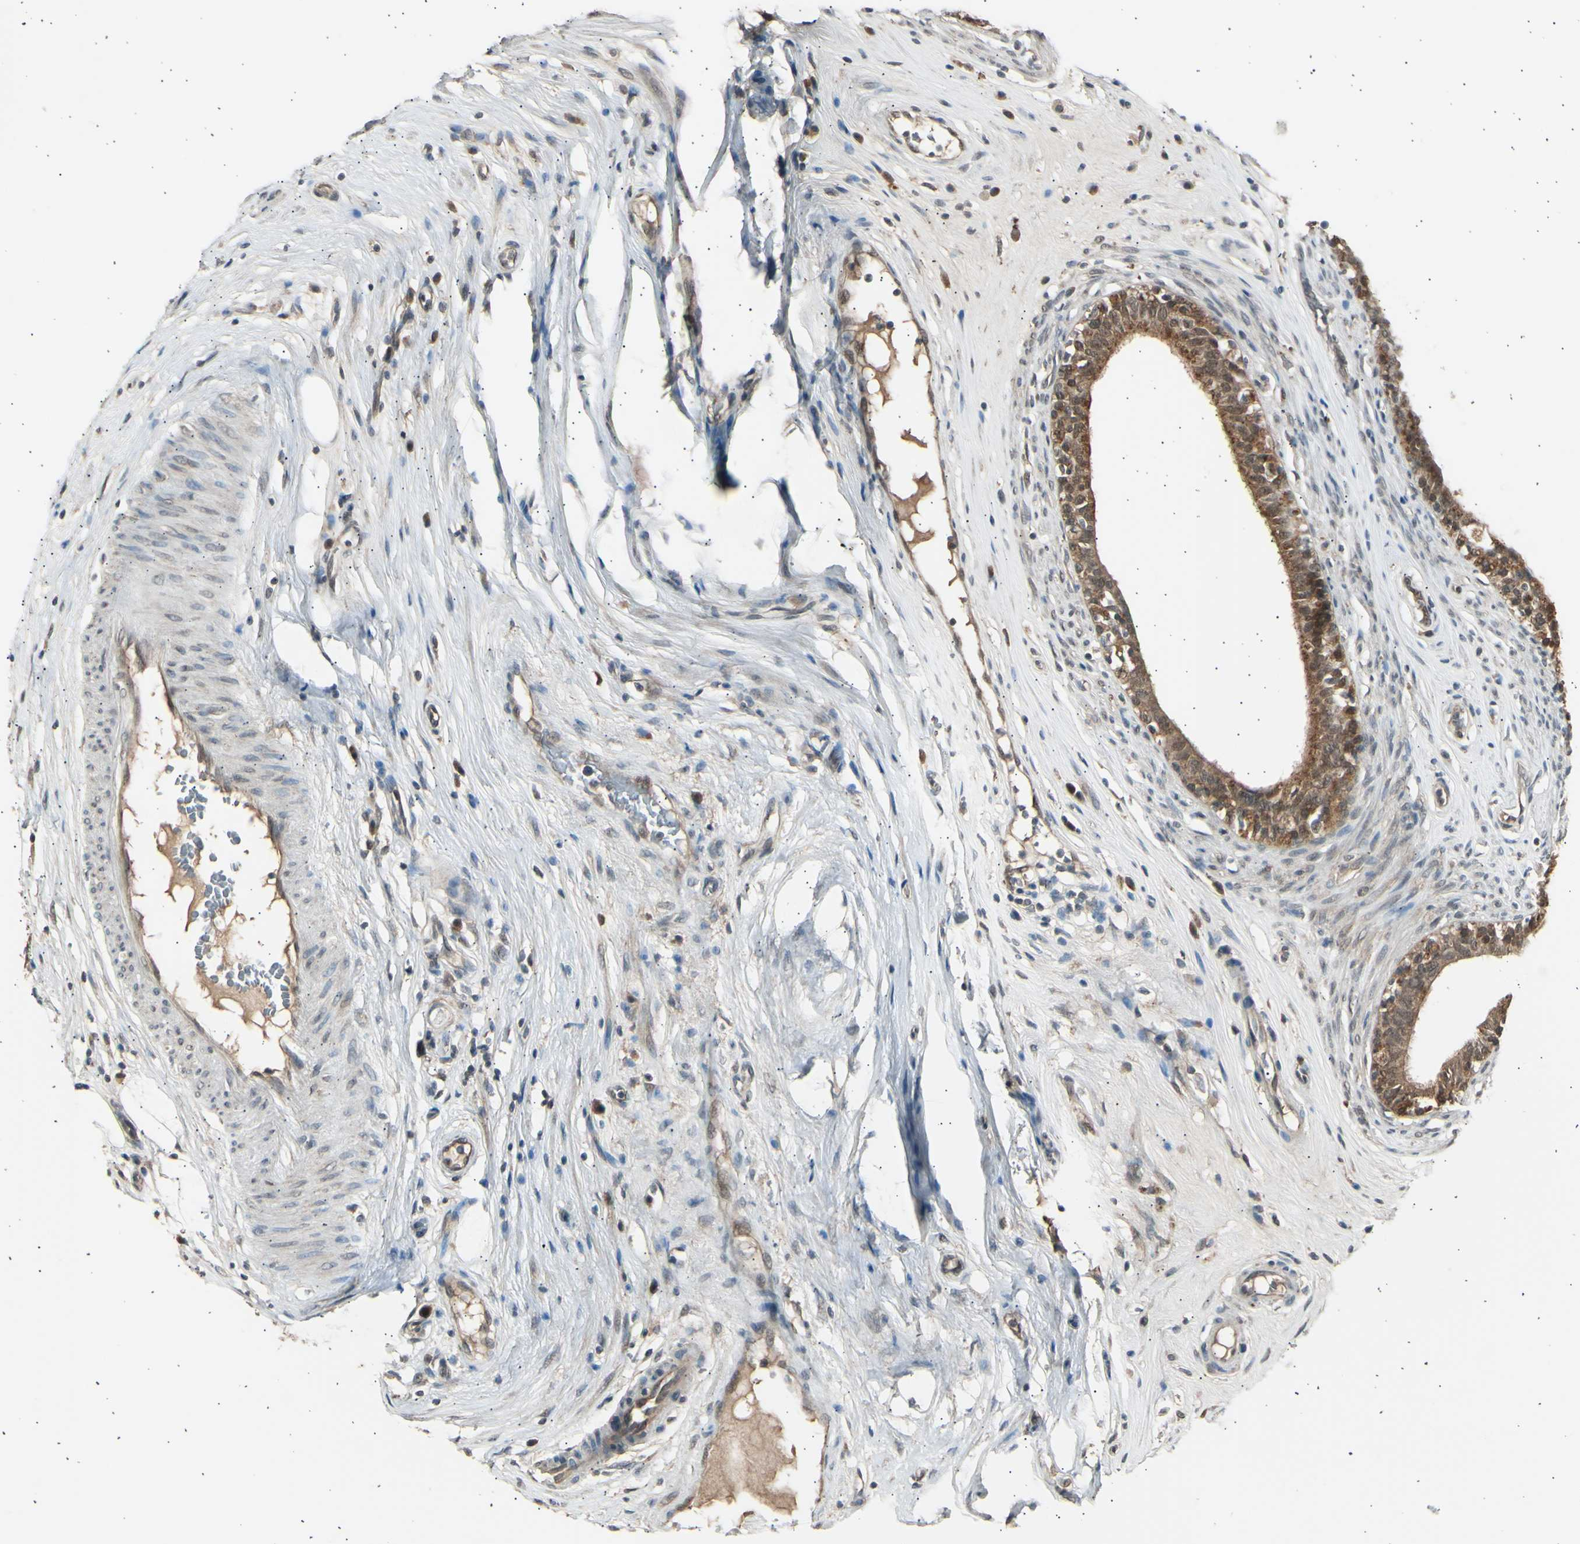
{"staining": {"intensity": "moderate", "quantity": "25%-75%", "location": "cytoplasmic/membranous,nuclear"}, "tissue": "epididymis", "cell_type": "Glandular cells", "image_type": "normal", "snomed": [{"axis": "morphology", "description": "Normal tissue, NOS"}, {"axis": "morphology", "description": "Inflammation, NOS"}, {"axis": "topography", "description": "Epididymis"}], "caption": "Immunohistochemistry (IHC) histopathology image of unremarkable human epididymis stained for a protein (brown), which reveals medium levels of moderate cytoplasmic/membranous,nuclear staining in about 25%-75% of glandular cells.", "gene": "PSMD5", "patient": {"sex": "male", "age": 84}}